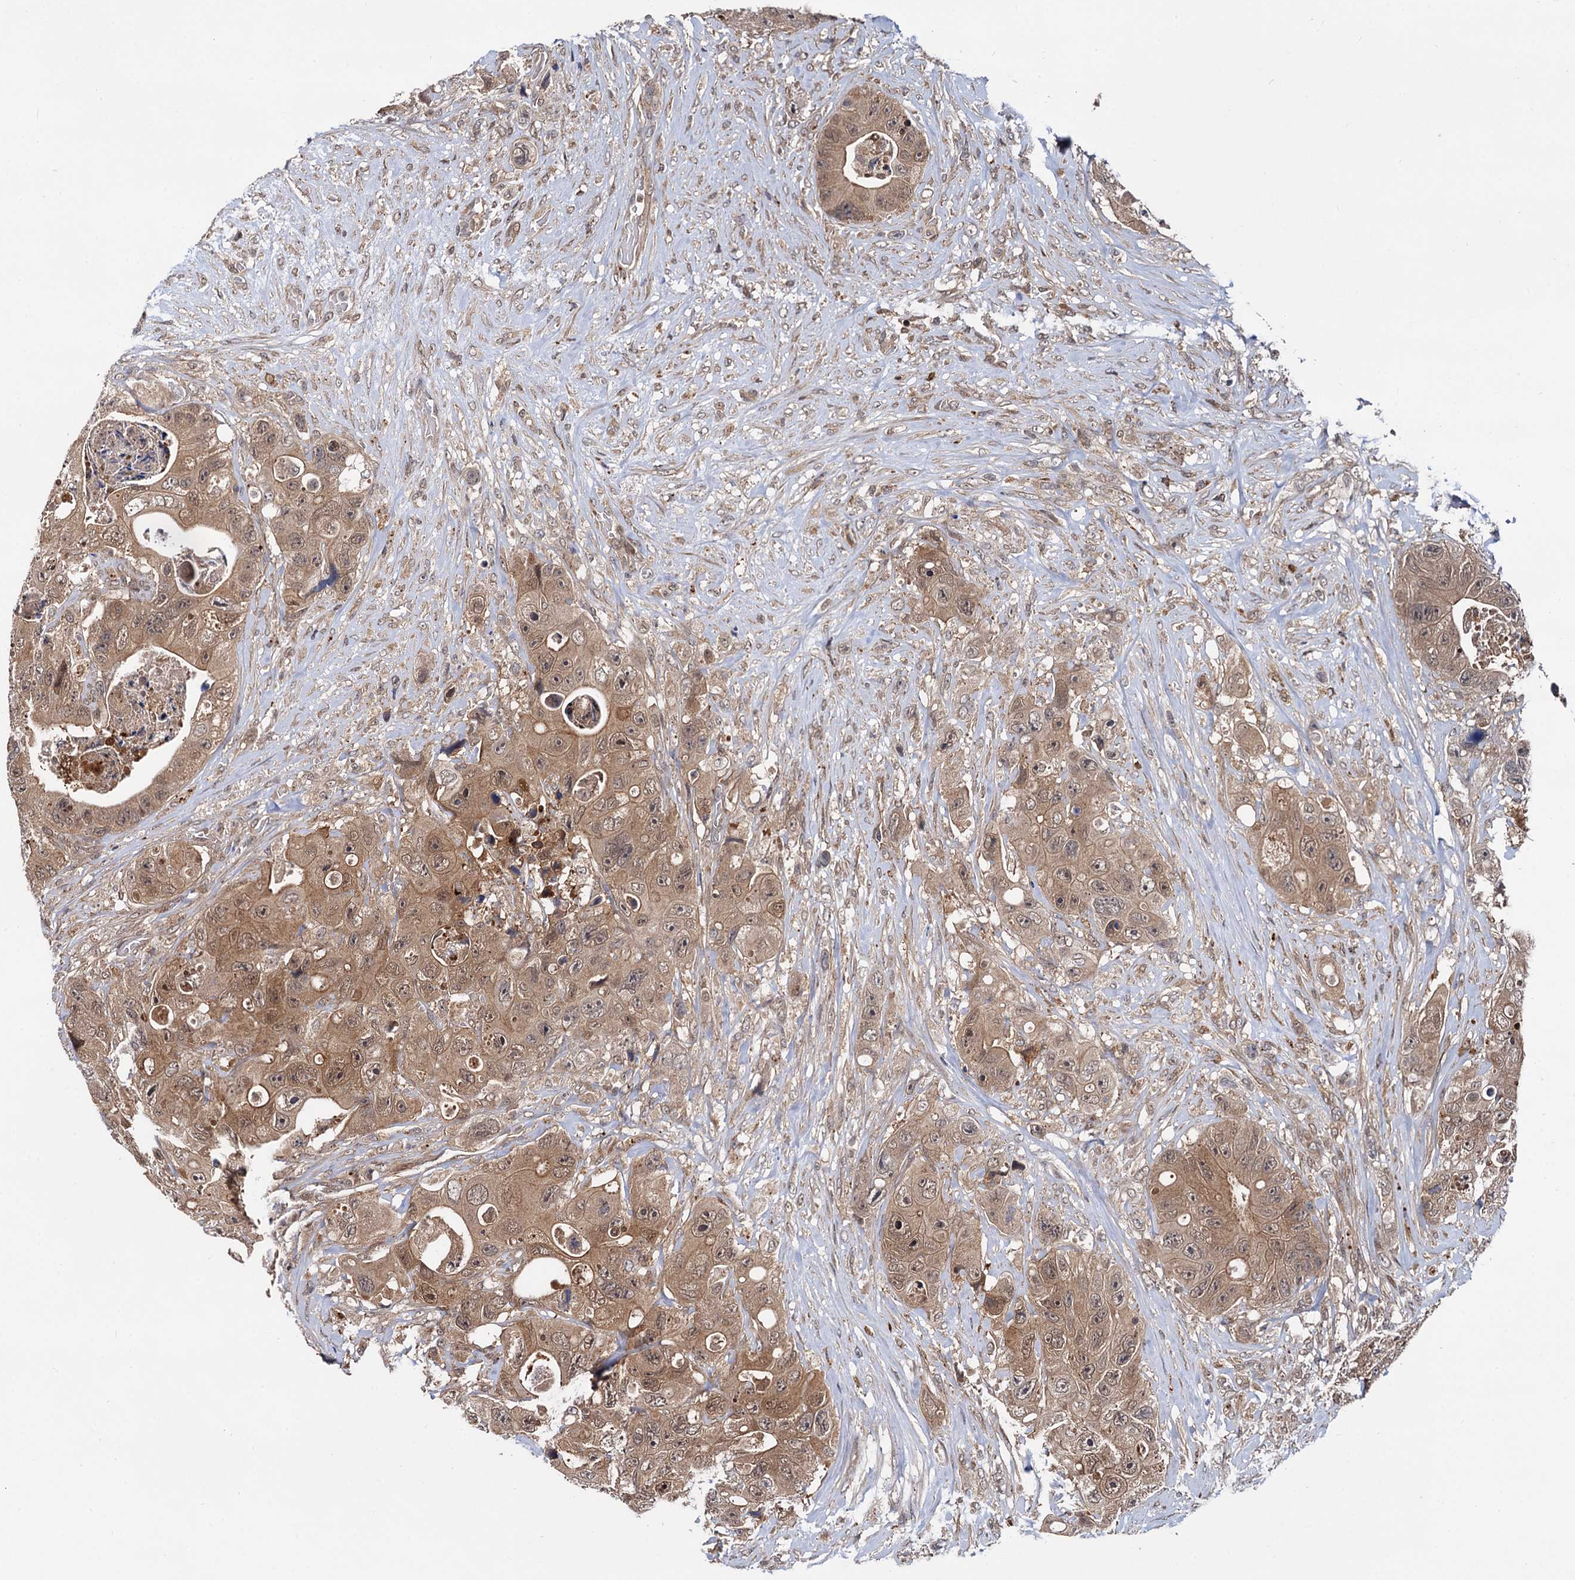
{"staining": {"intensity": "moderate", "quantity": "25%-75%", "location": "cytoplasmic/membranous,nuclear"}, "tissue": "colorectal cancer", "cell_type": "Tumor cells", "image_type": "cancer", "snomed": [{"axis": "morphology", "description": "Adenocarcinoma, NOS"}, {"axis": "topography", "description": "Colon"}], "caption": "This image displays IHC staining of adenocarcinoma (colorectal), with medium moderate cytoplasmic/membranous and nuclear staining in approximately 25%-75% of tumor cells.", "gene": "SELENOP", "patient": {"sex": "female", "age": 46}}